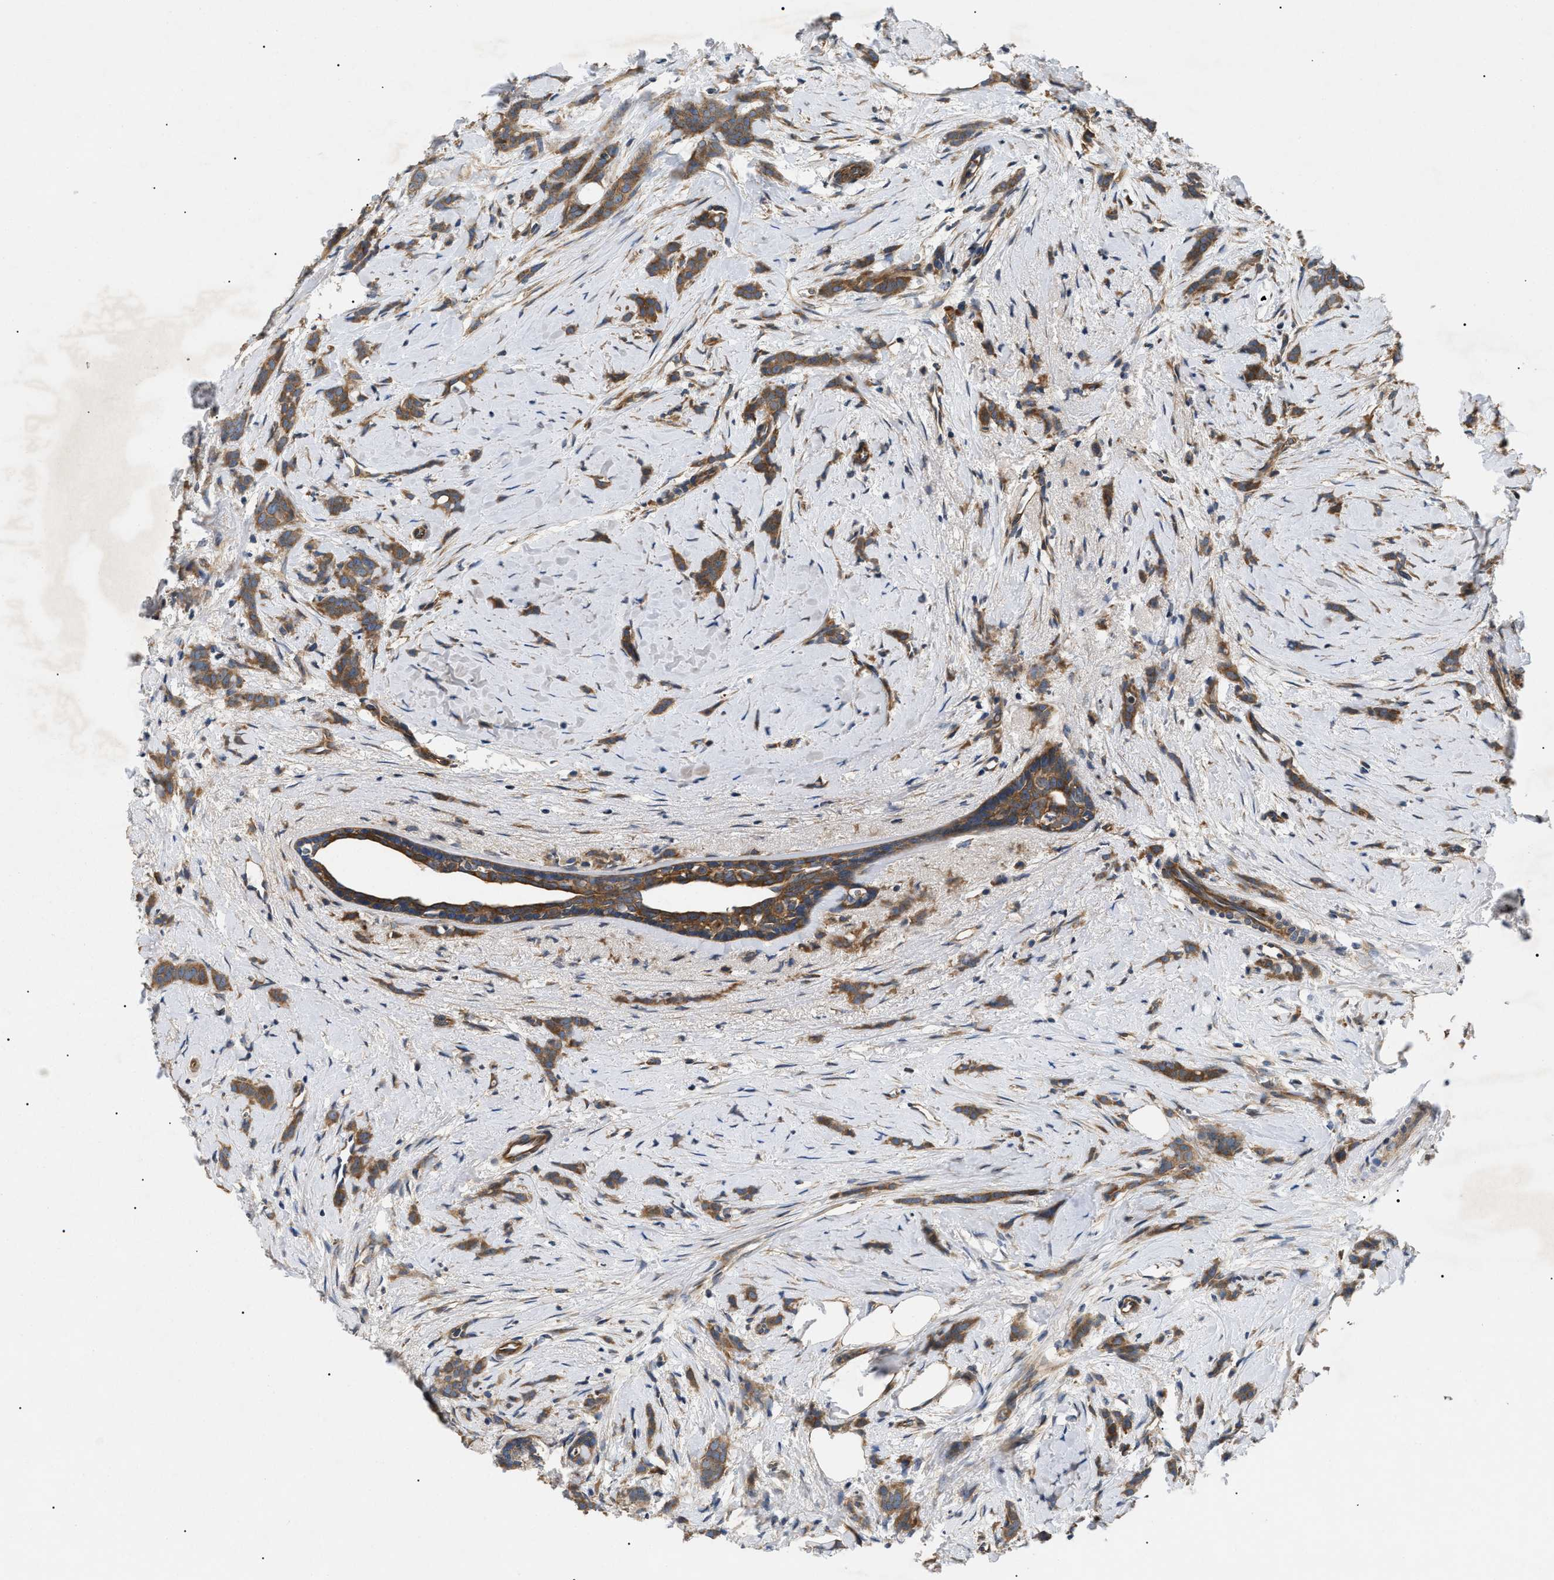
{"staining": {"intensity": "moderate", "quantity": ">75%", "location": "cytoplasmic/membranous"}, "tissue": "breast cancer", "cell_type": "Tumor cells", "image_type": "cancer", "snomed": [{"axis": "morphology", "description": "Lobular carcinoma, in situ"}, {"axis": "morphology", "description": "Lobular carcinoma"}, {"axis": "topography", "description": "Breast"}], "caption": "Breast cancer (lobular carcinoma) stained with a protein marker exhibits moderate staining in tumor cells.", "gene": "PPM1B", "patient": {"sex": "female", "age": 41}}